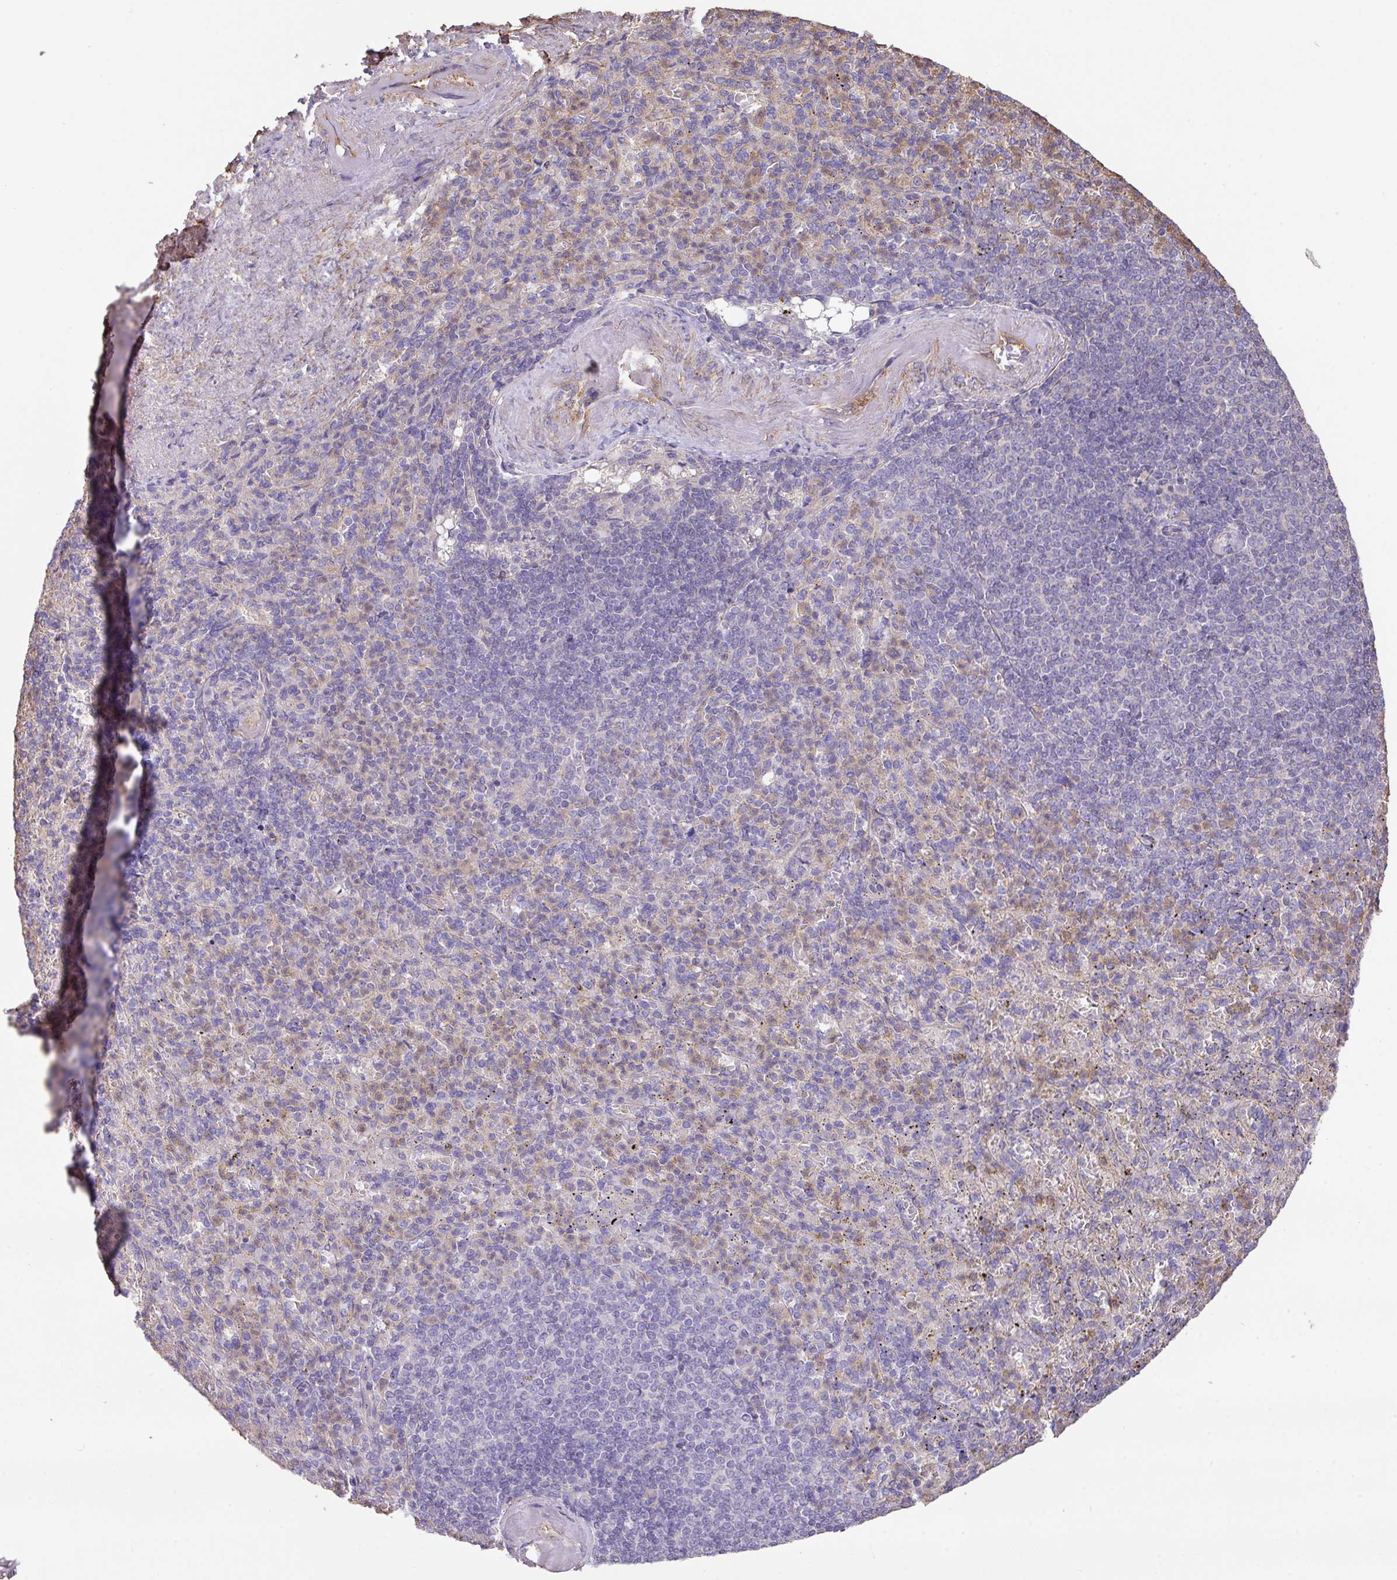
{"staining": {"intensity": "negative", "quantity": "none", "location": "none"}, "tissue": "spleen", "cell_type": "Cells in red pulp", "image_type": "normal", "snomed": [{"axis": "morphology", "description": "Normal tissue, NOS"}, {"axis": "topography", "description": "Spleen"}], "caption": "DAB (3,3'-diaminobenzidine) immunohistochemical staining of unremarkable spleen displays no significant positivity in cells in red pulp. Nuclei are stained in blue.", "gene": "CALML4", "patient": {"sex": "female", "age": 74}}